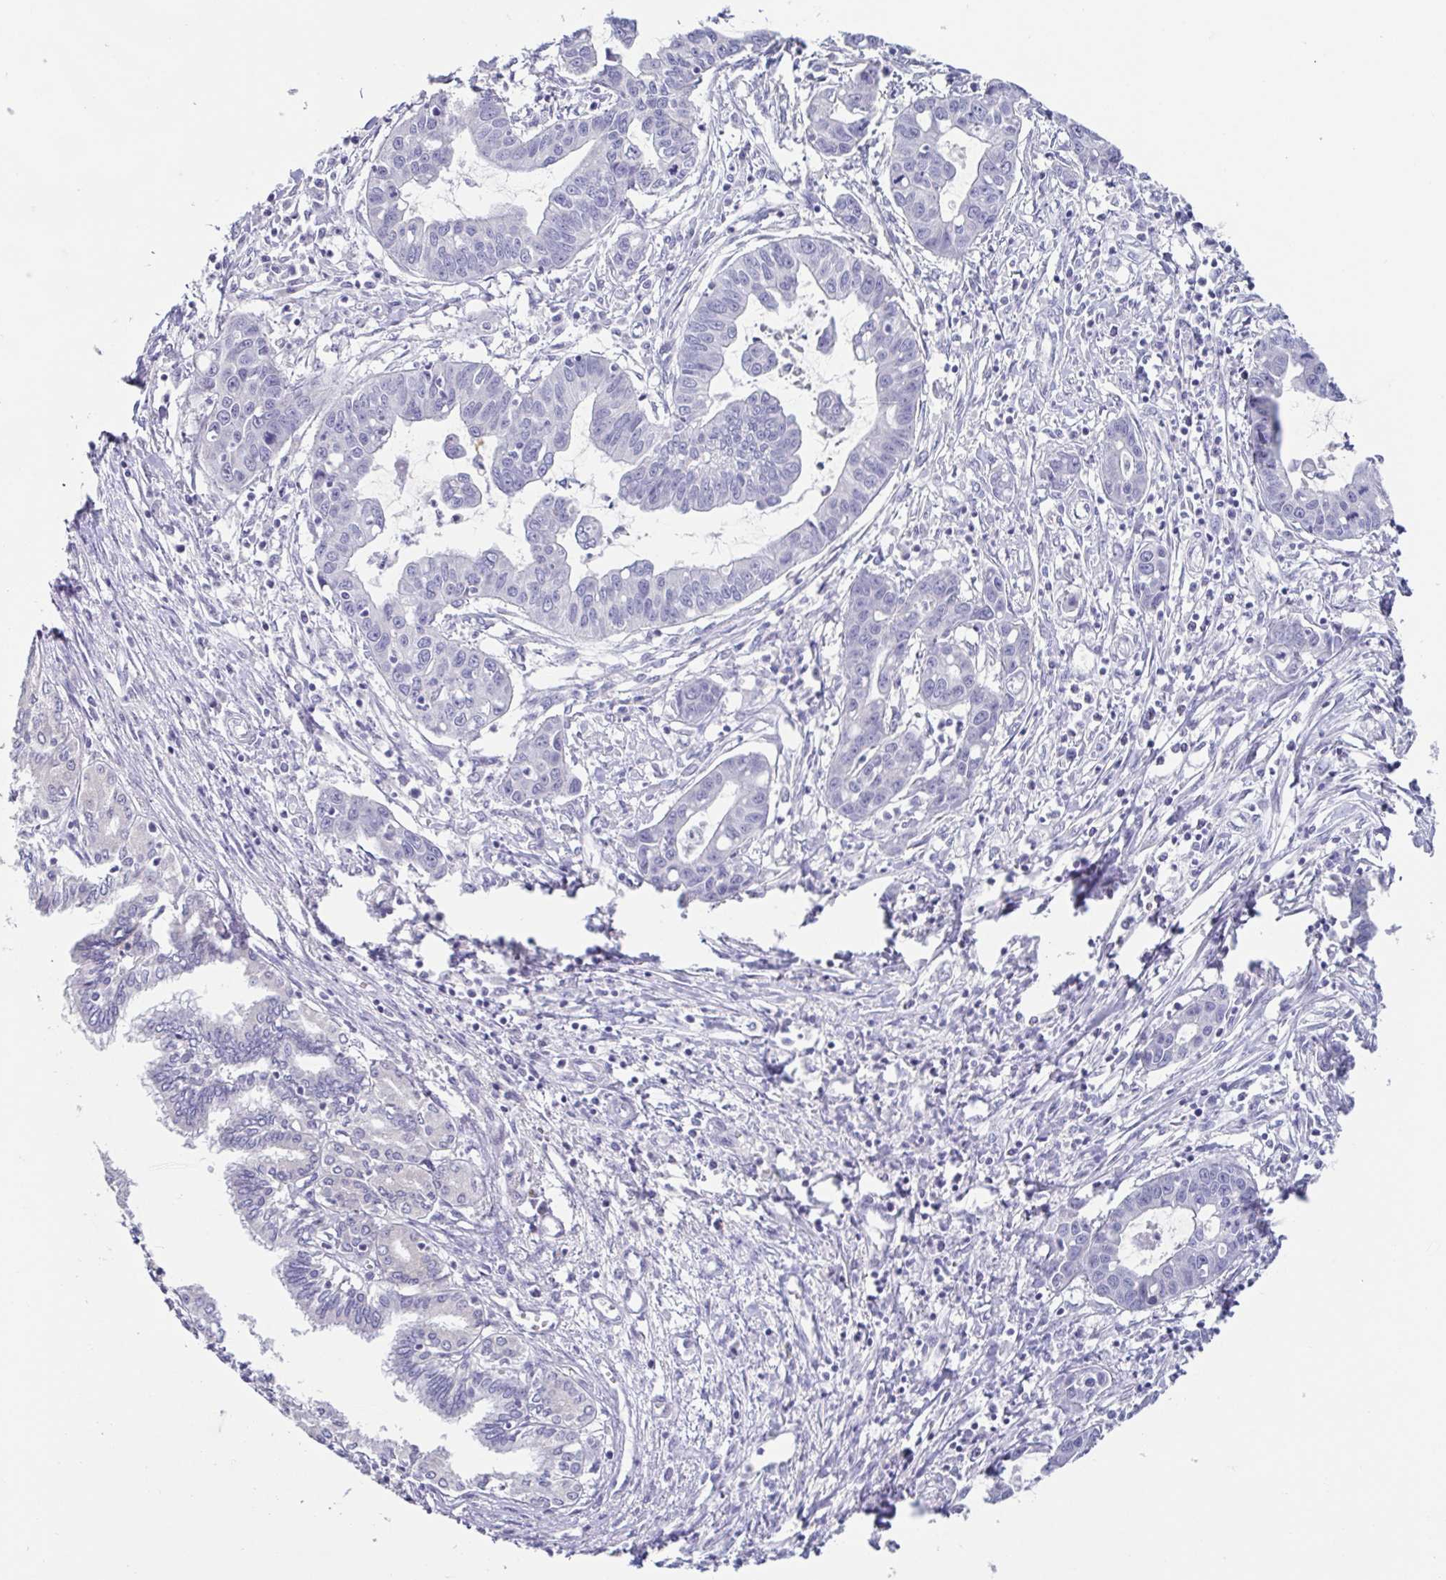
{"staining": {"intensity": "negative", "quantity": "none", "location": "none"}, "tissue": "liver cancer", "cell_type": "Tumor cells", "image_type": "cancer", "snomed": [{"axis": "morphology", "description": "Cholangiocarcinoma"}, {"axis": "topography", "description": "Liver"}], "caption": "Immunohistochemical staining of liver cancer (cholangiocarcinoma) displays no significant staining in tumor cells. The staining was performed using DAB to visualize the protein expression in brown, while the nuclei were stained in blue with hematoxylin (Magnification: 20x).", "gene": "RDH11", "patient": {"sex": "male", "age": 58}}